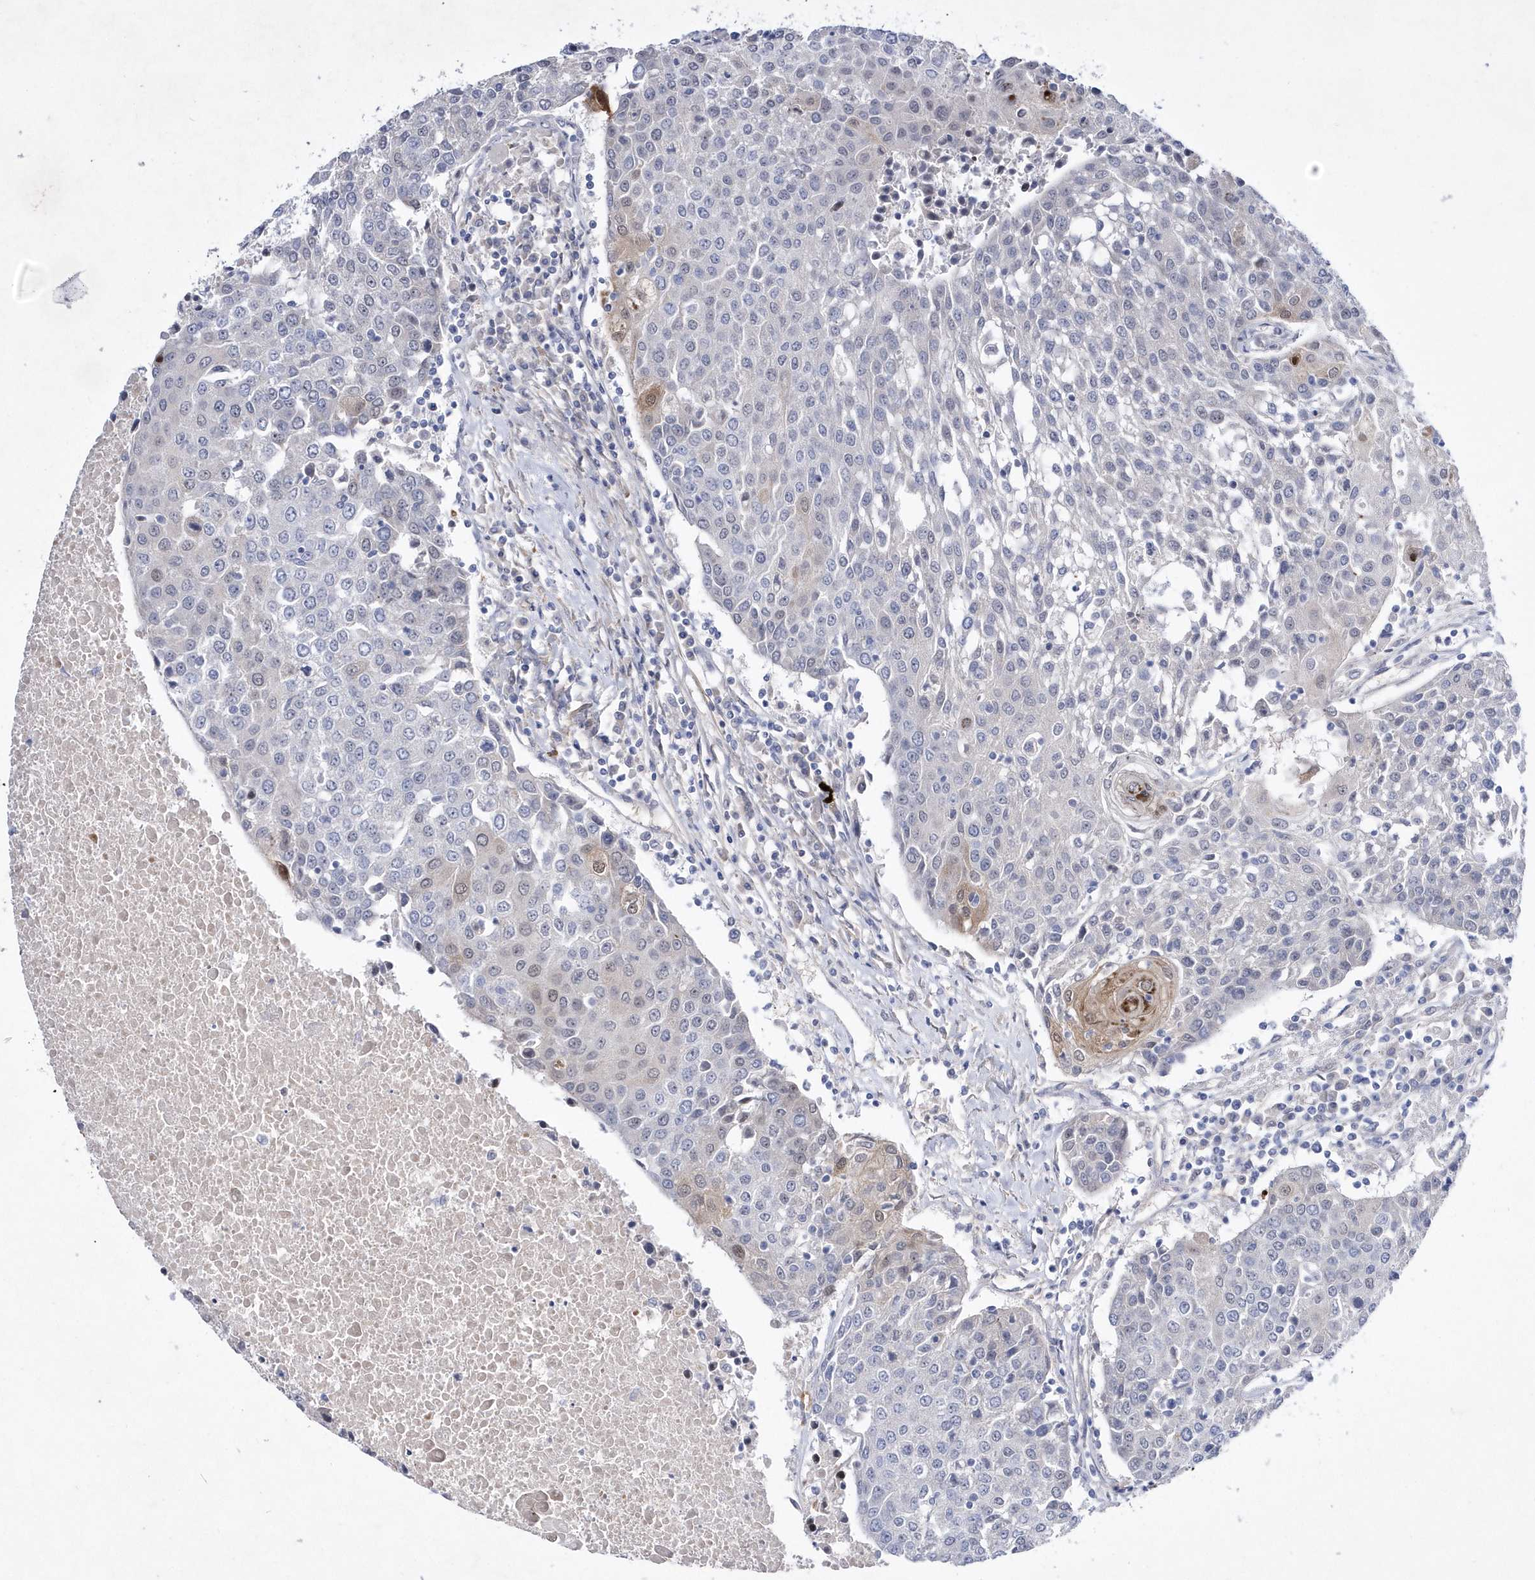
{"staining": {"intensity": "negative", "quantity": "none", "location": "none"}, "tissue": "urothelial cancer", "cell_type": "Tumor cells", "image_type": "cancer", "snomed": [{"axis": "morphology", "description": "Urothelial carcinoma, High grade"}, {"axis": "topography", "description": "Urinary bladder"}], "caption": "A histopathology image of urothelial carcinoma (high-grade) stained for a protein displays no brown staining in tumor cells.", "gene": "ZNF875", "patient": {"sex": "female", "age": 85}}